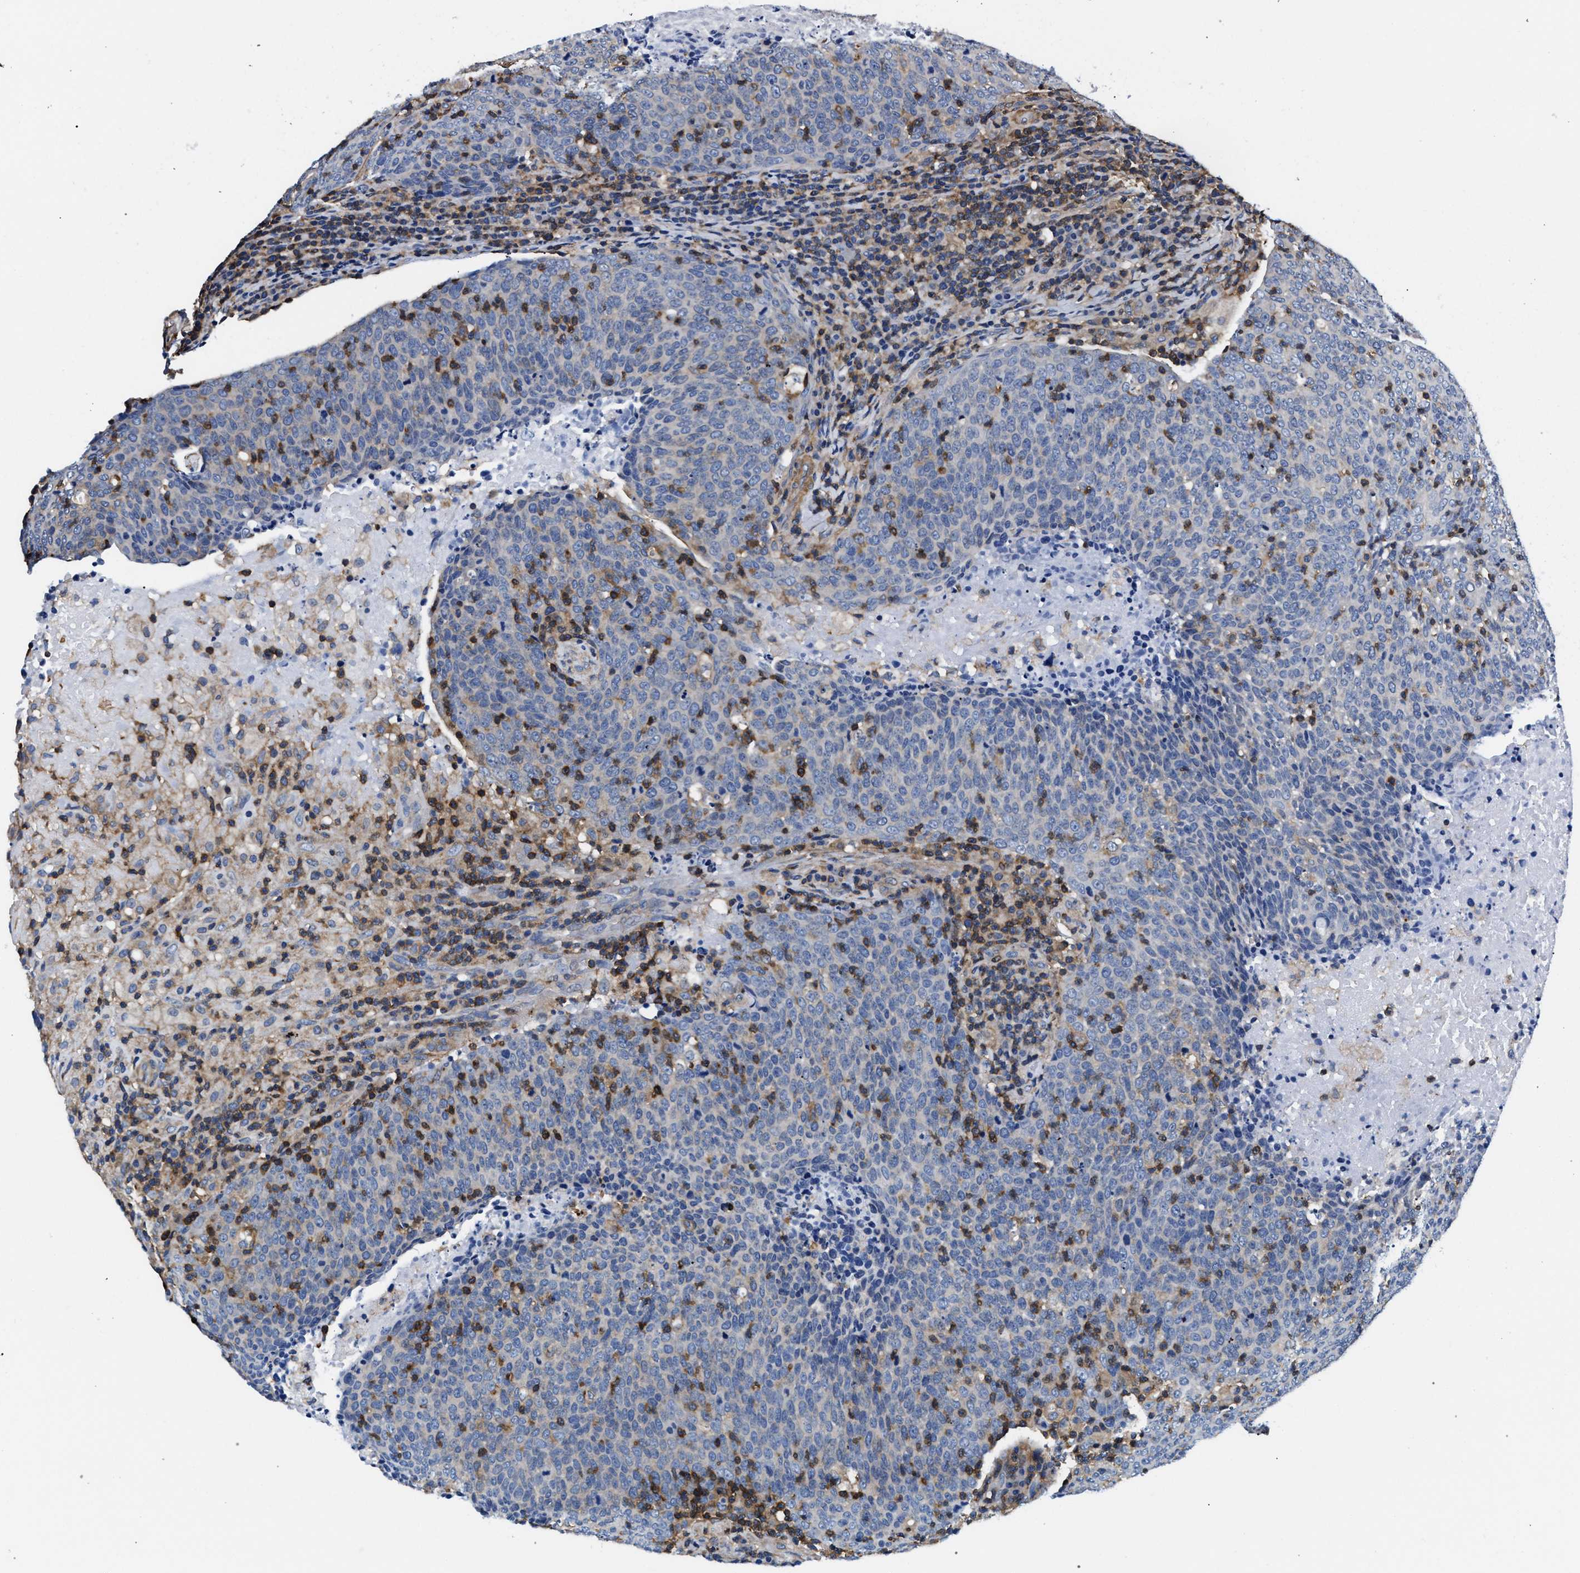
{"staining": {"intensity": "negative", "quantity": "none", "location": "none"}, "tissue": "head and neck cancer", "cell_type": "Tumor cells", "image_type": "cancer", "snomed": [{"axis": "morphology", "description": "Squamous cell carcinoma, NOS"}, {"axis": "morphology", "description": "Squamous cell carcinoma, metastatic, NOS"}, {"axis": "topography", "description": "Lymph node"}, {"axis": "topography", "description": "Head-Neck"}], "caption": "Human metastatic squamous cell carcinoma (head and neck) stained for a protein using IHC exhibits no staining in tumor cells.", "gene": "LASP1", "patient": {"sex": "male", "age": 62}}